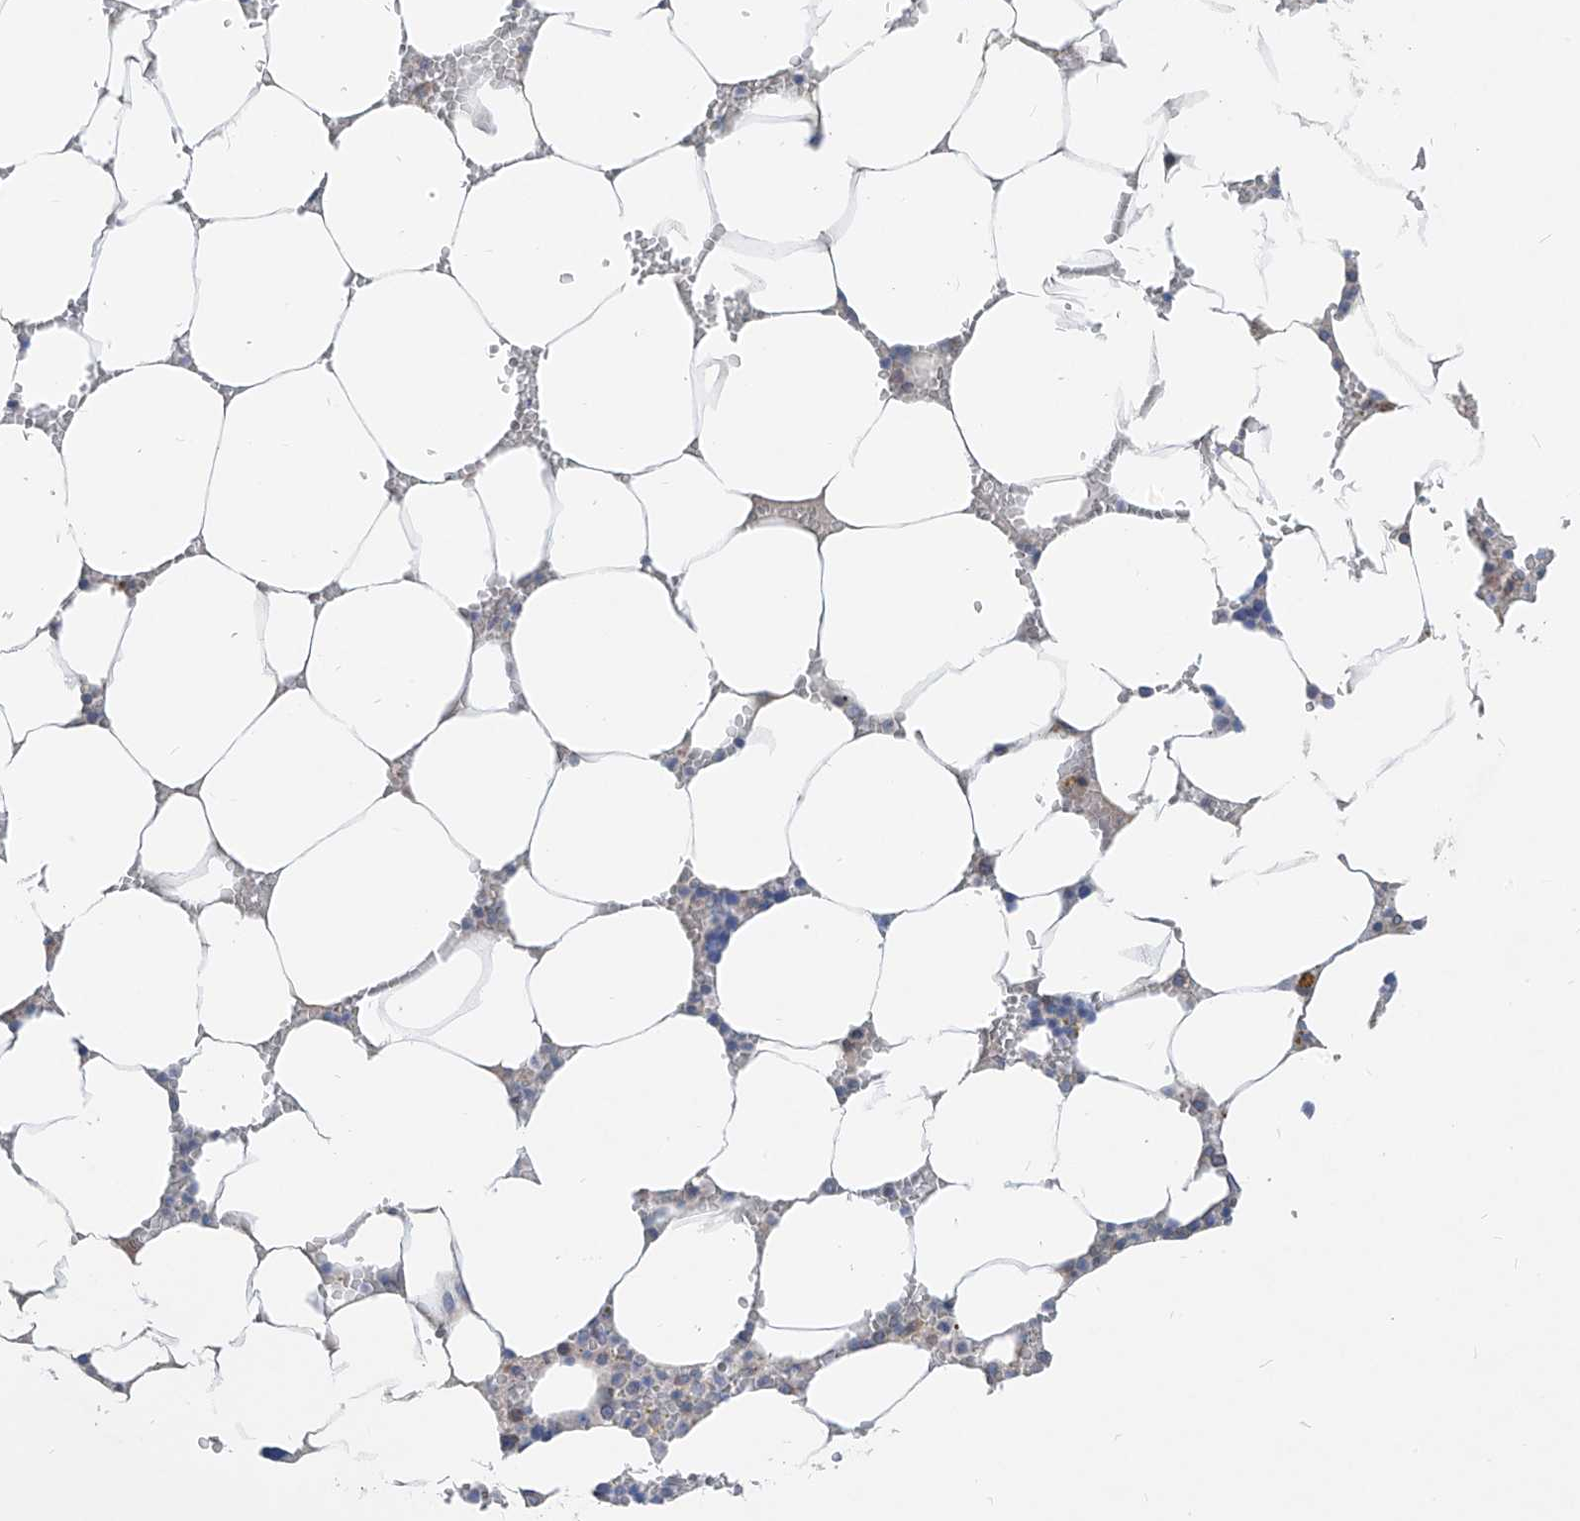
{"staining": {"intensity": "negative", "quantity": "none", "location": "none"}, "tissue": "bone marrow", "cell_type": "Hematopoietic cells", "image_type": "normal", "snomed": [{"axis": "morphology", "description": "Normal tissue, NOS"}, {"axis": "topography", "description": "Bone marrow"}], "caption": "Hematopoietic cells show no significant protein positivity in normal bone marrow. (DAB (3,3'-diaminobenzidine) immunohistochemistry with hematoxylin counter stain).", "gene": "KRTAP25", "patient": {"sex": "male", "age": 70}}